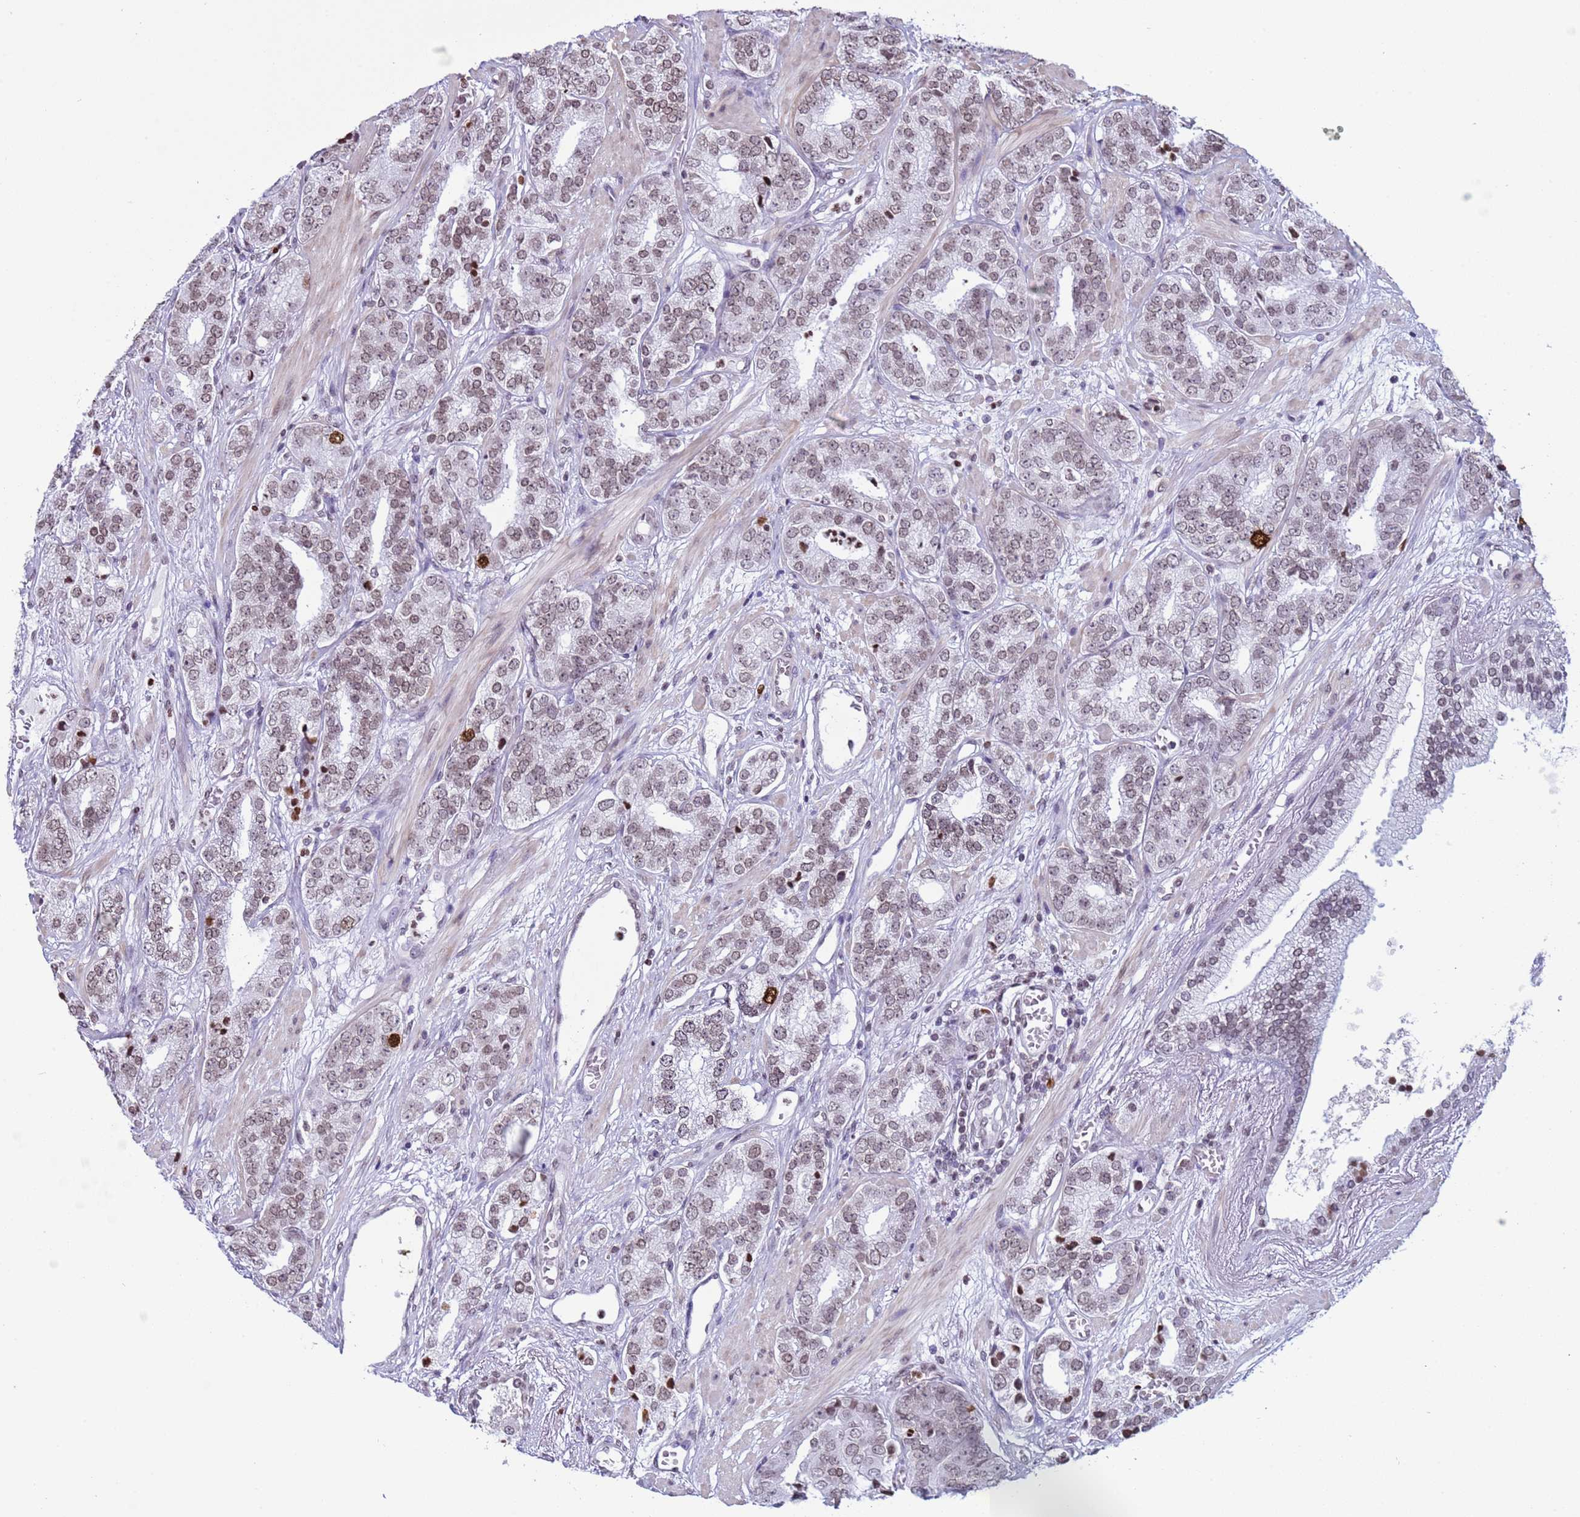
{"staining": {"intensity": "moderate", "quantity": "25%-75%", "location": "nuclear"}, "tissue": "prostate cancer", "cell_type": "Tumor cells", "image_type": "cancer", "snomed": [{"axis": "morphology", "description": "Adenocarcinoma, High grade"}, {"axis": "topography", "description": "Prostate"}], "caption": "Immunohistochemical staining of high-grade adenocarcinoma (prostate) exhibits medium levels of moderate nuclear protein expression in approximately 25%-75% of tumor cells.", "gene": "H4C8", "patient": {"sex": "male", "age": 71}}